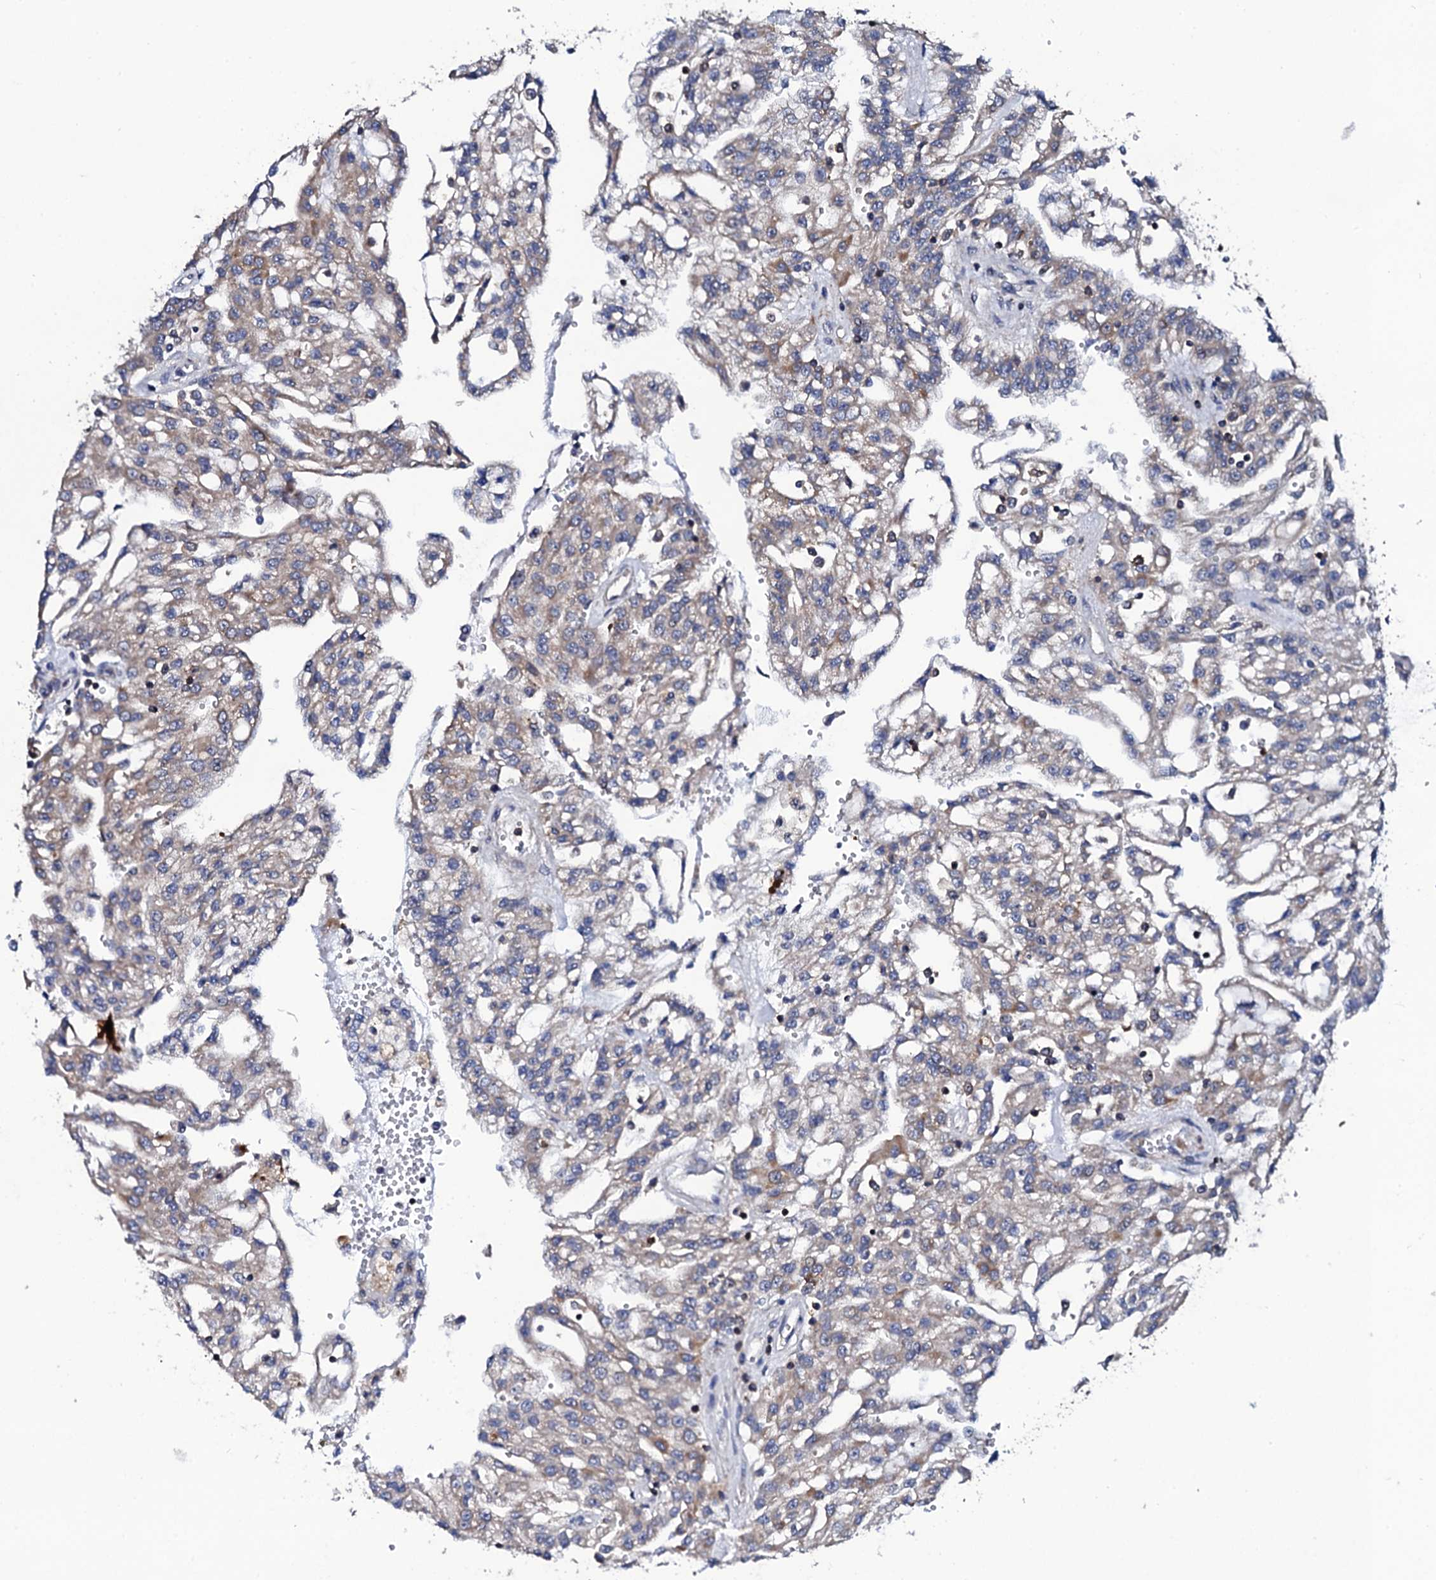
{"staining": {"intensity": "weak", "quantity": "<25%", "location": "cytoplasmic/membranous"}, "tissue": "renal cancer", "cell_type": "Tumor cells", "image_type": "cancer", "snomed": [{"axis": "morphology", "description": "Adenocarcinoma, NOS"}, {"axis": "topography", "description": "Kidney"}], "caption": "Immunohistochemistry histopathology image of neoplastic tissue: human renal adenocarcinoma stained with DAB (3,3'-diaminobenzidine) exhibits no significant protein positivity in tumor cells.", "gene": "COG4", "patient": {"sex": "male", "age": 63}}